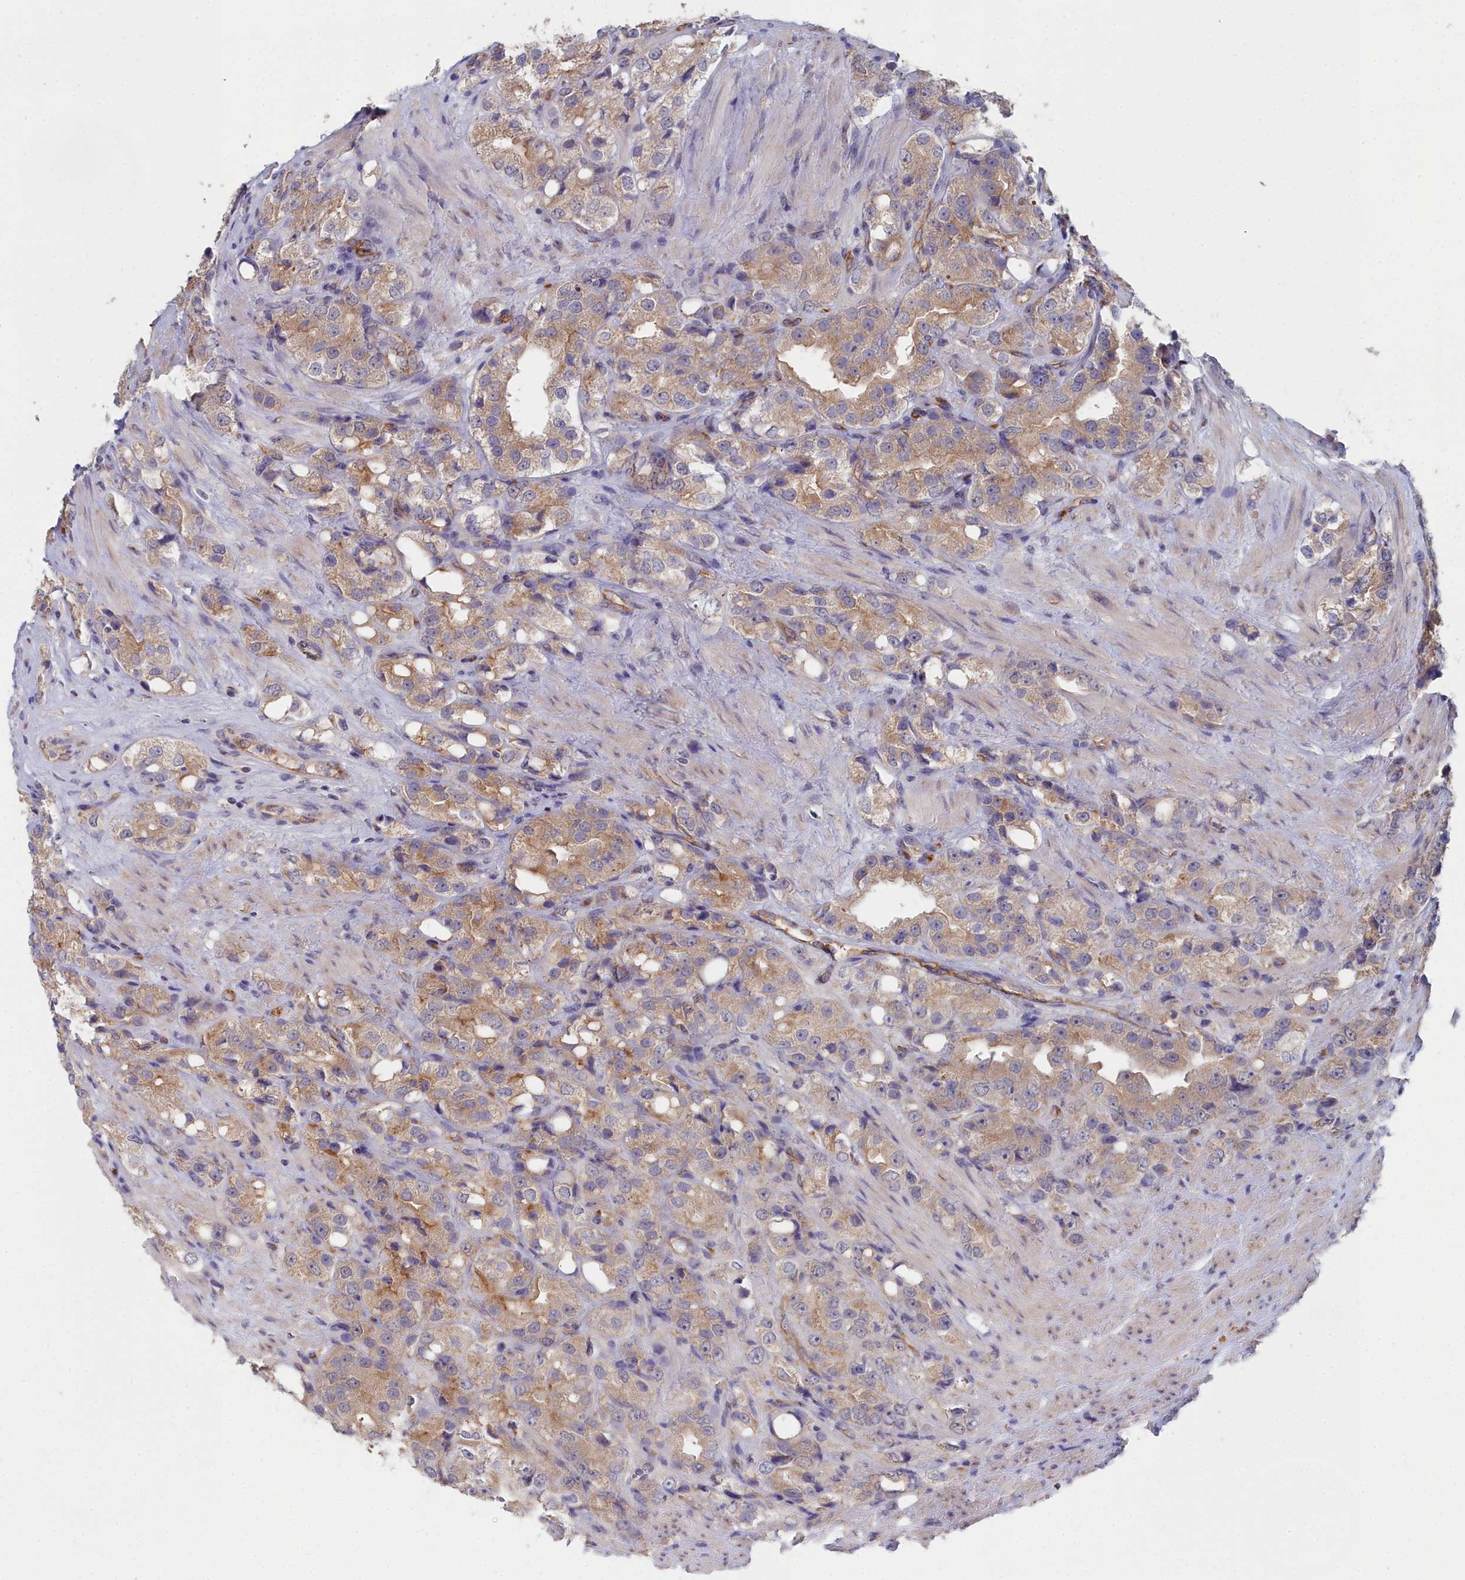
{"staining": {"intensity": "moderate", "quantity": ">75%", "location": "cytoplasmic/membranous"}, "tissue": "prostate cancer", "cell_type": "Tumor cells", "image_type": "cancer", "snomed": [{"axis": "morphology", "description": "Adenocarcinoma, NOS"}, {"axis": "topography", "description": "Prostate"}], "caption": "Prostate adenocarcinoma stained with DAB immunohistochemistry (IHC) exhibits medium levels of moderate cytoplasmic/membranous expression in approximately >75% of tumor cells.", "gene": "RDX", "patient": {"sex": "male", "age": 79}}